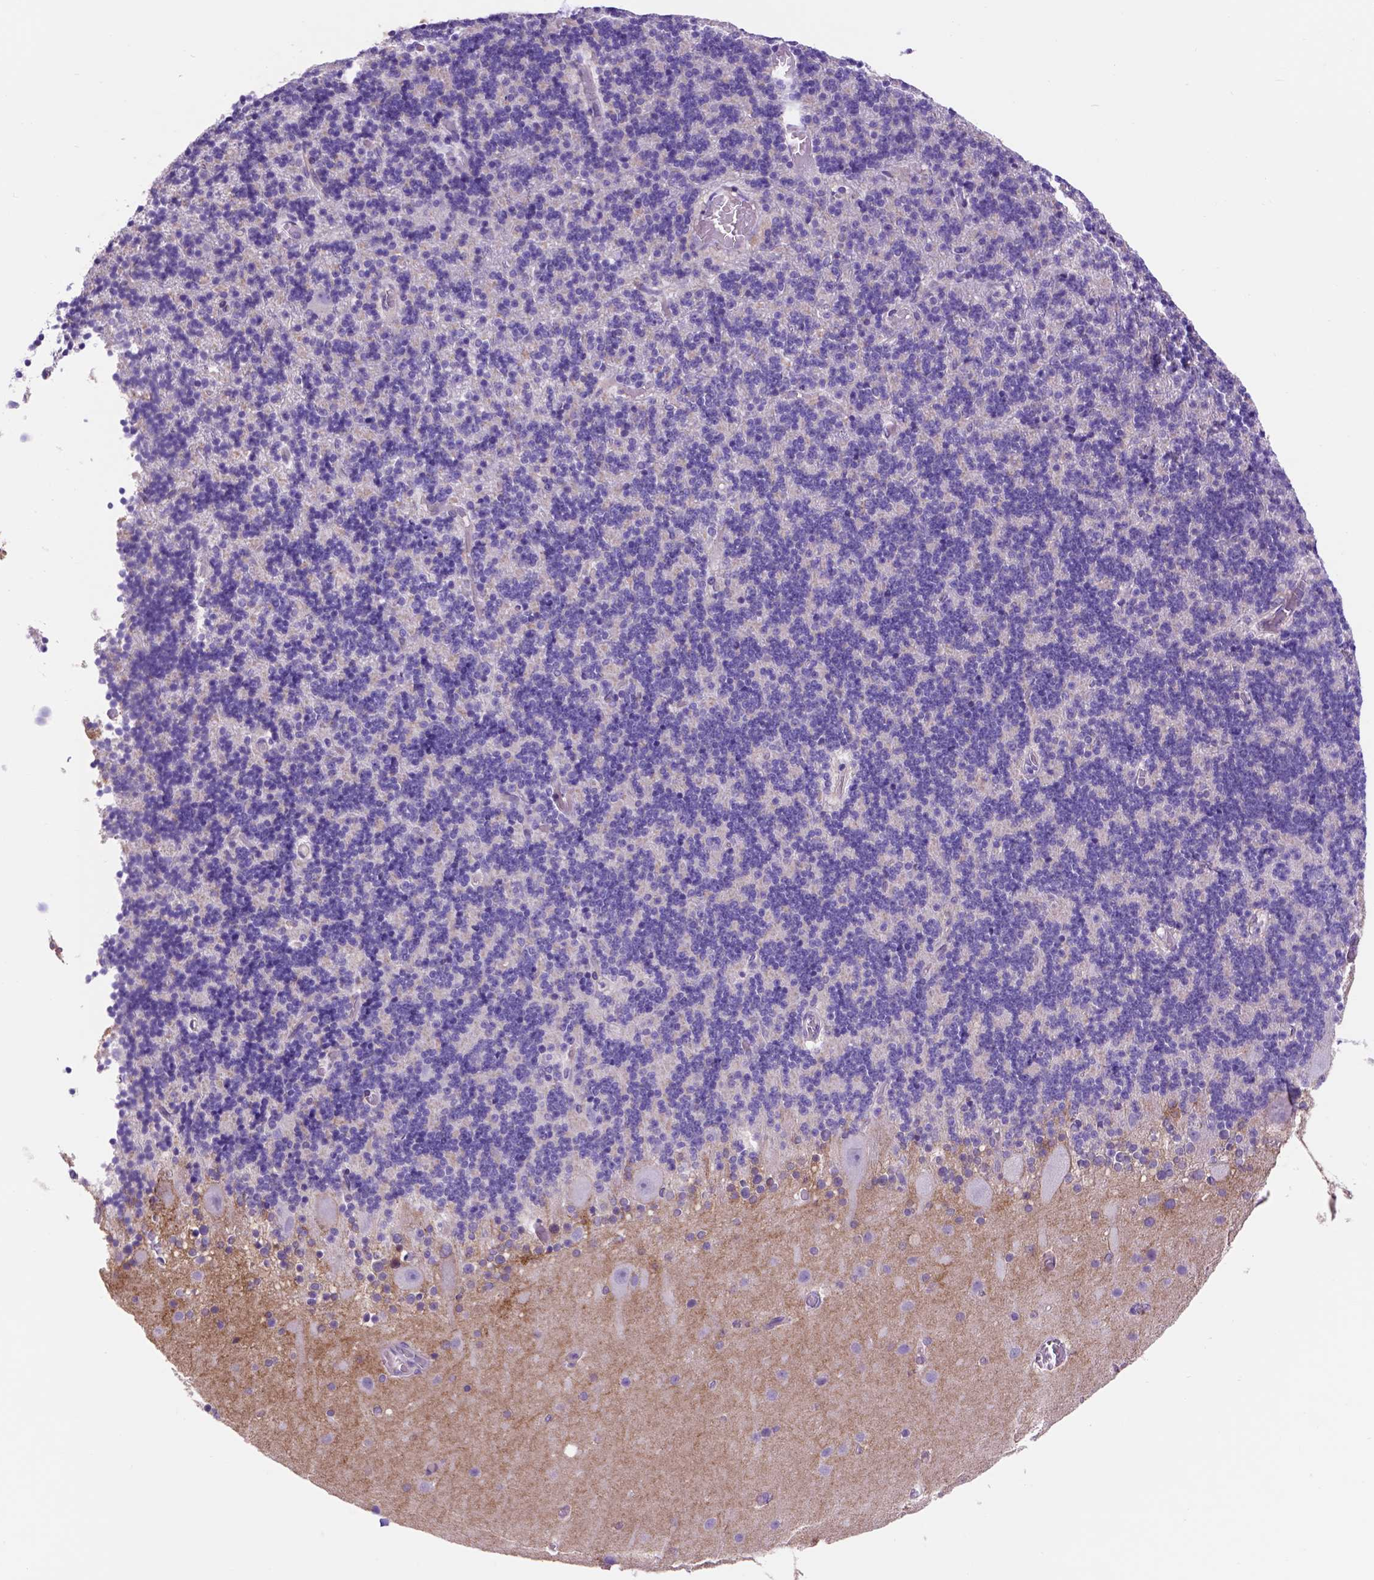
{"staining": {"intensity": "negative", "quantity": "none", "location": "none"}, "tissue": "cerebellum", "cell_type": "Cells in granular layer", "image_type": "normal", "snomed": [{"axis": "morphology", "description": "Normal tissue, NOS"}, {"axis": "topography", "description": "Cerebellum"}], "caption": "This is an immunohistochemistry histopathology image of unremarkable human cerebellum. There is no staining in cells in granular layer.", "gene": "EGFR", "patient": {"sex": "male", "age": 70}}